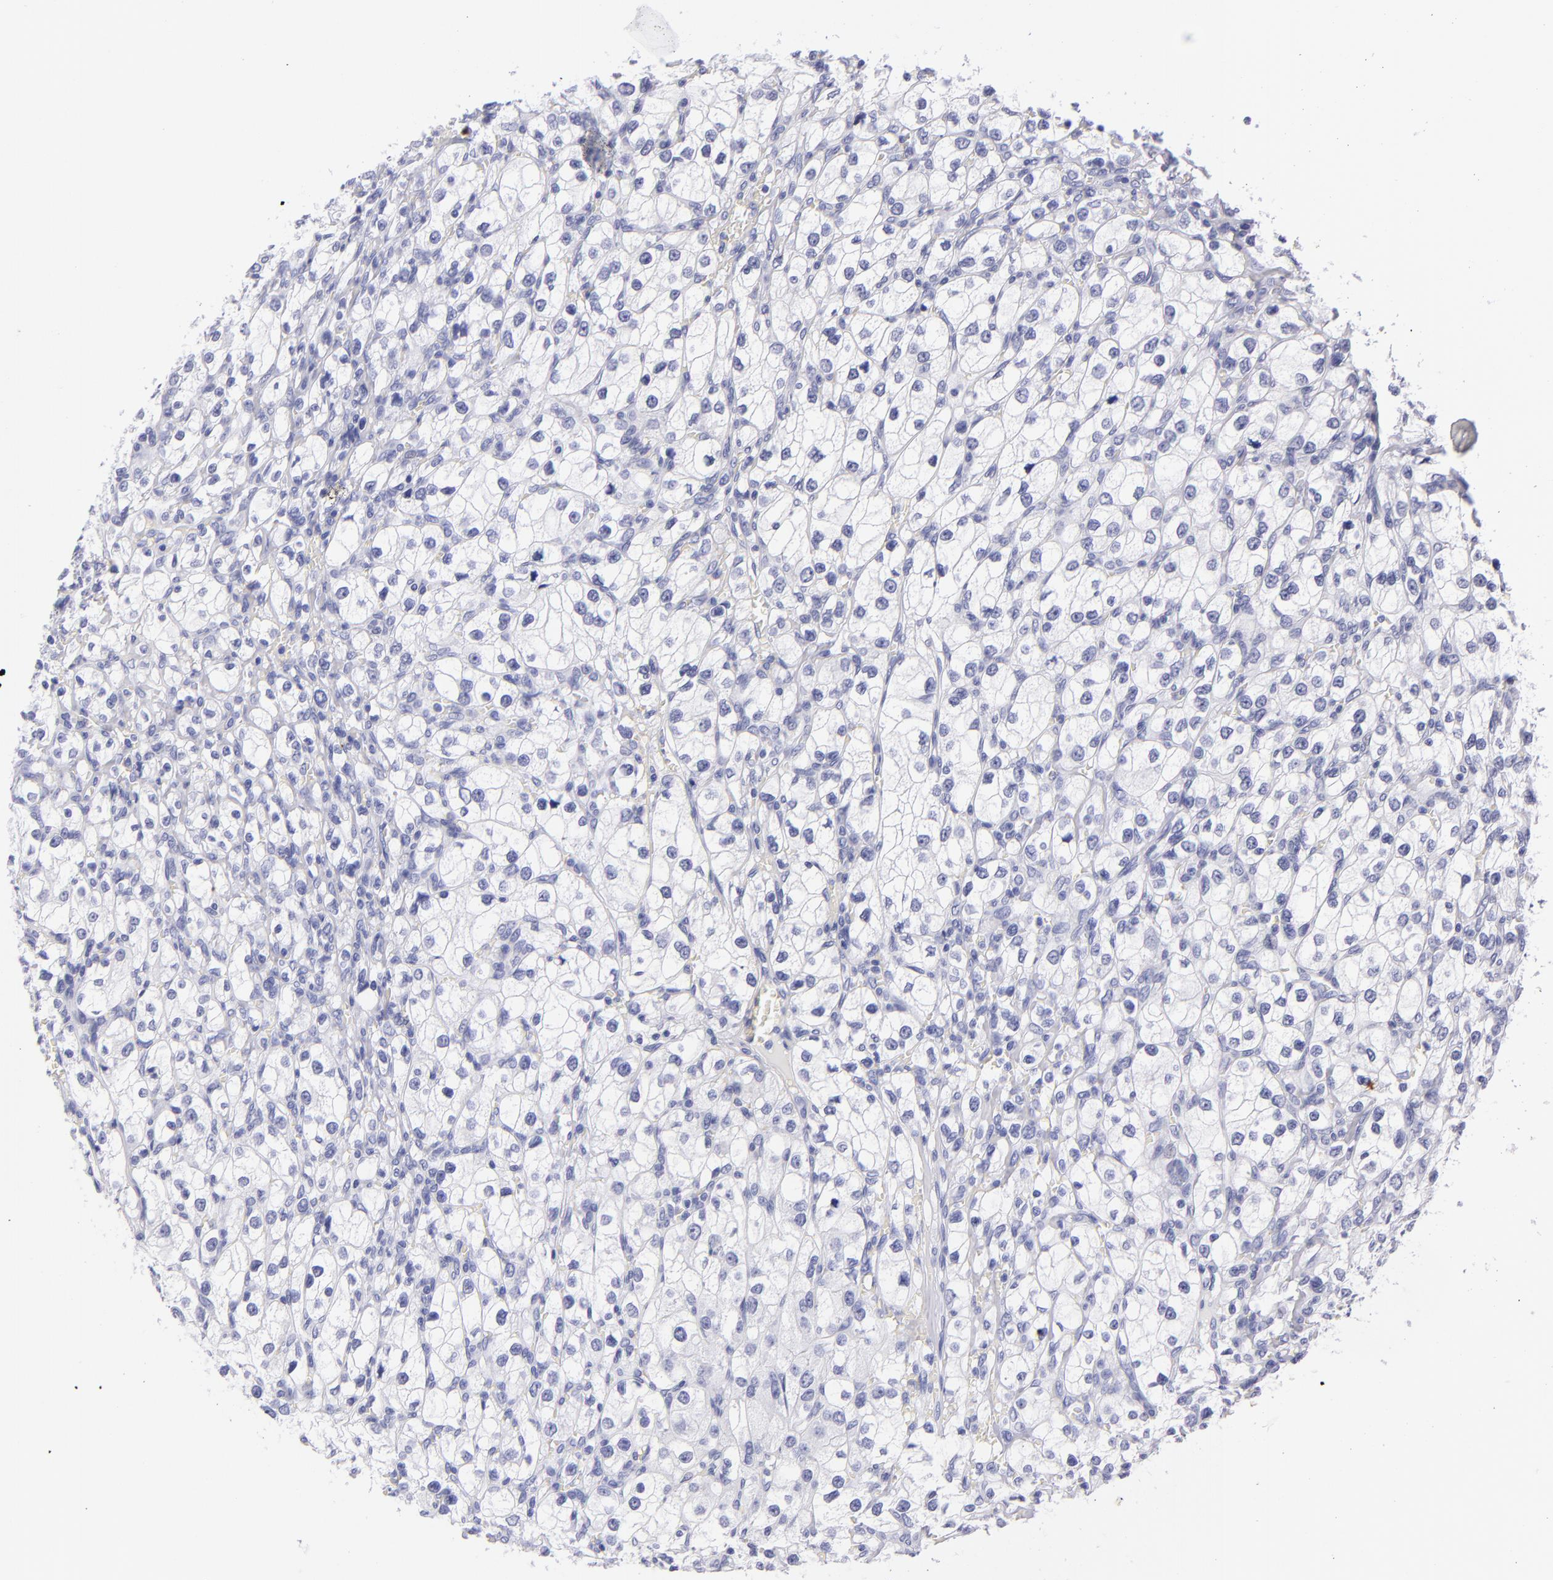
{"staining": {"intensity": "negative", "quantity": "none", "location": "none"}, "tissue": "renal cancer", "cell_type": "Tumor cells", "image_type": "cancer", "snomed": [{"axis": "morphology", "description": "Adenocarcinoma, NOS"}, {"axis": "topography", "description": "Kidney"}], "caption": "This is a photomicrograph of immunohistochemistry (IHC) staining of renal cancer (adenocarcinoma), which shows no staining in tumor cells.", "gene": "PRPH", "patient": {"sex": "female", "age": 62}}